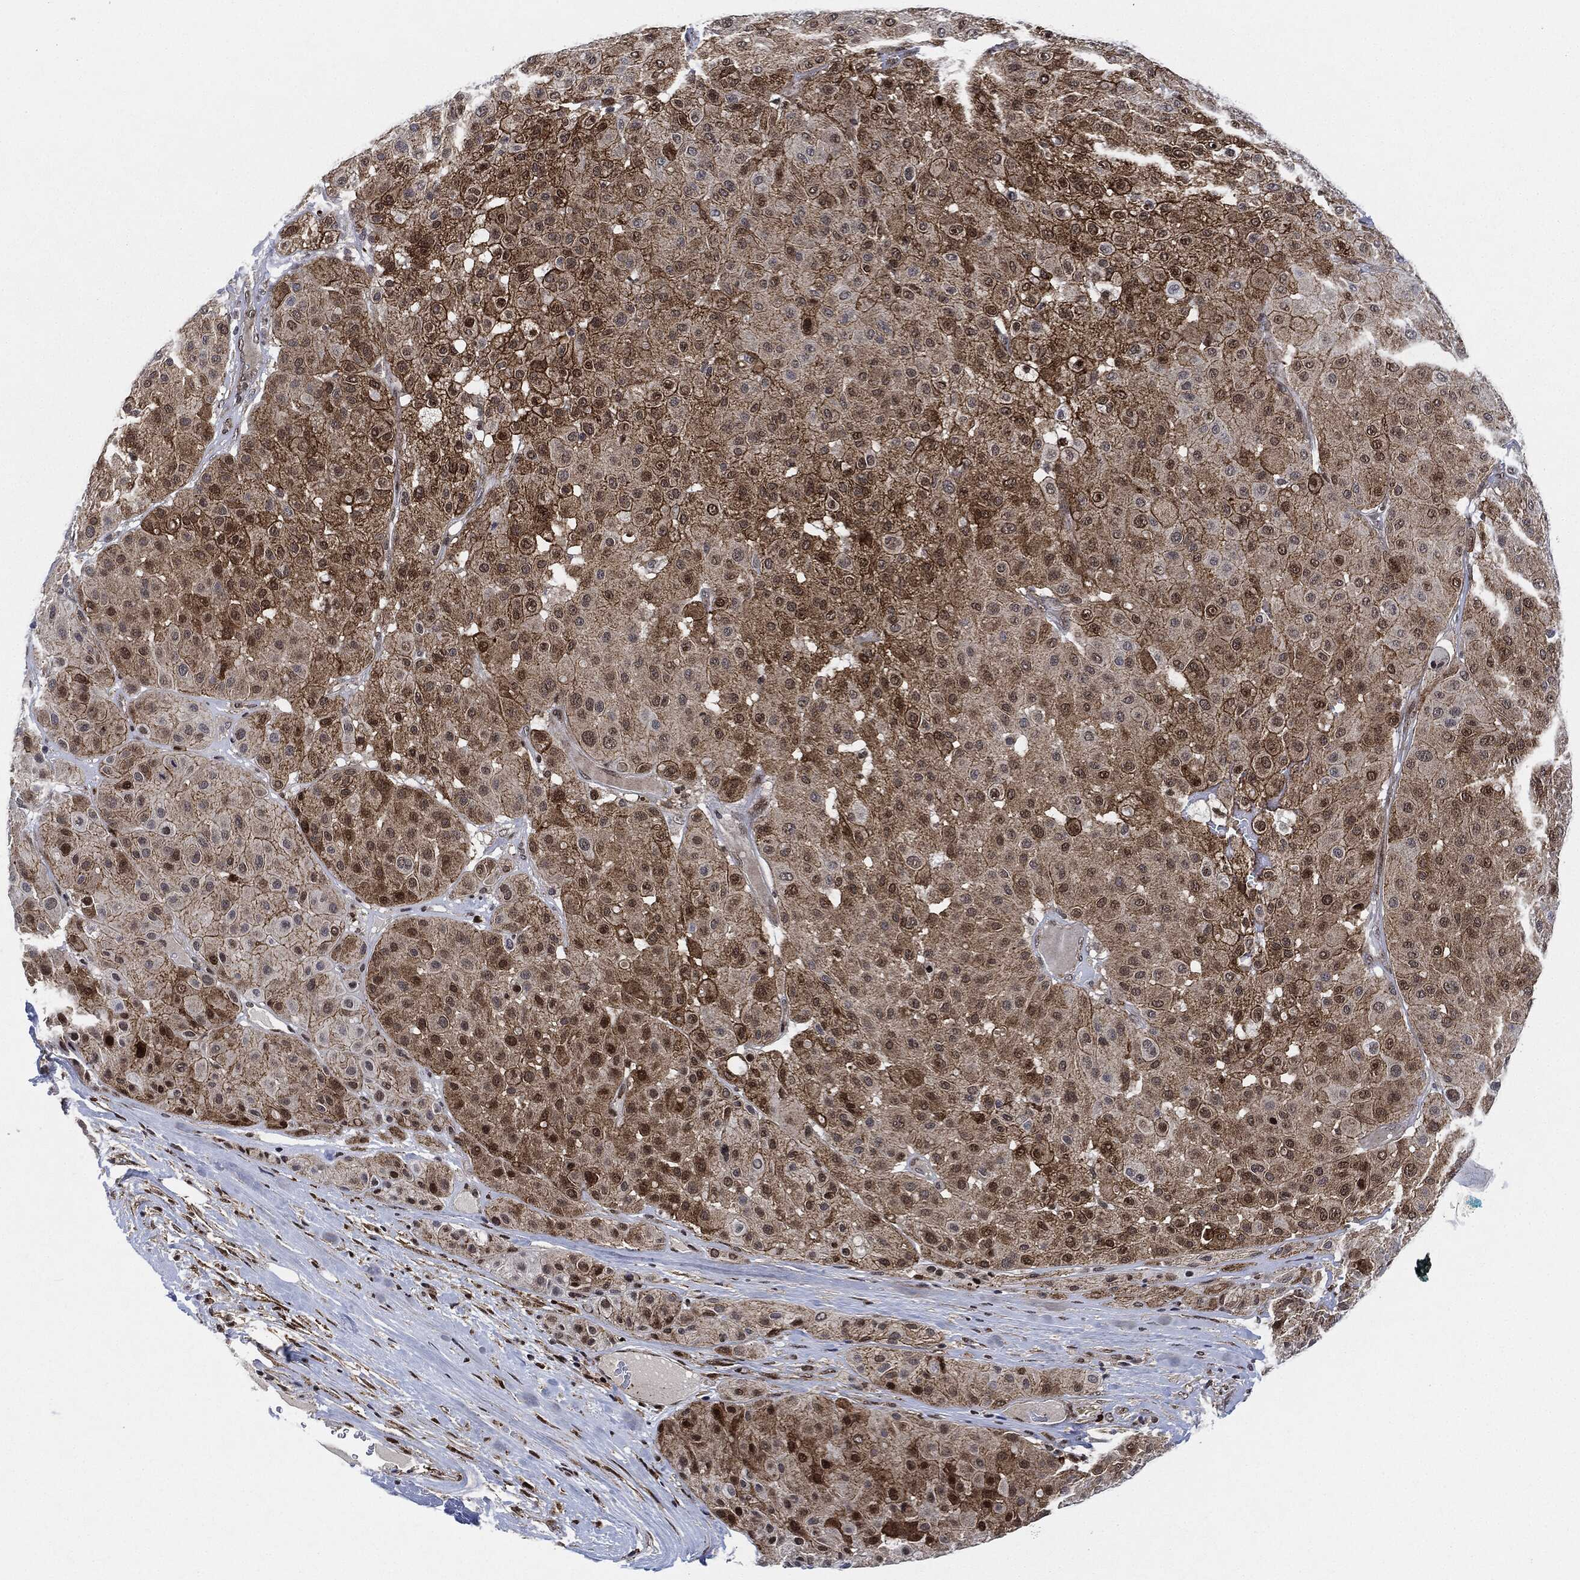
{"staining": {"intensity": "moderate", "quantity": "<25%", "location": "cytoplasmic/membranous"}, "tissue": "melanoma", "cell_type": "Tumor cells", "image_type": "cancer", "snomed": [{"axis": "morphology", "description": "Malignant melanoma, Metastatic site"}, {"axis": "topography", "description": "Smooth muscle"}], "caption": "This image demonstrates melanoma stained with immunohistochemistry to label a protein in brown. The cytoplasmic/membranous of tumor cells show moderate positivity for the protein. Nuclei are counter-stained blue.", "gene": "NANOS3", "patient": {"sex": "male", "age": 41}}